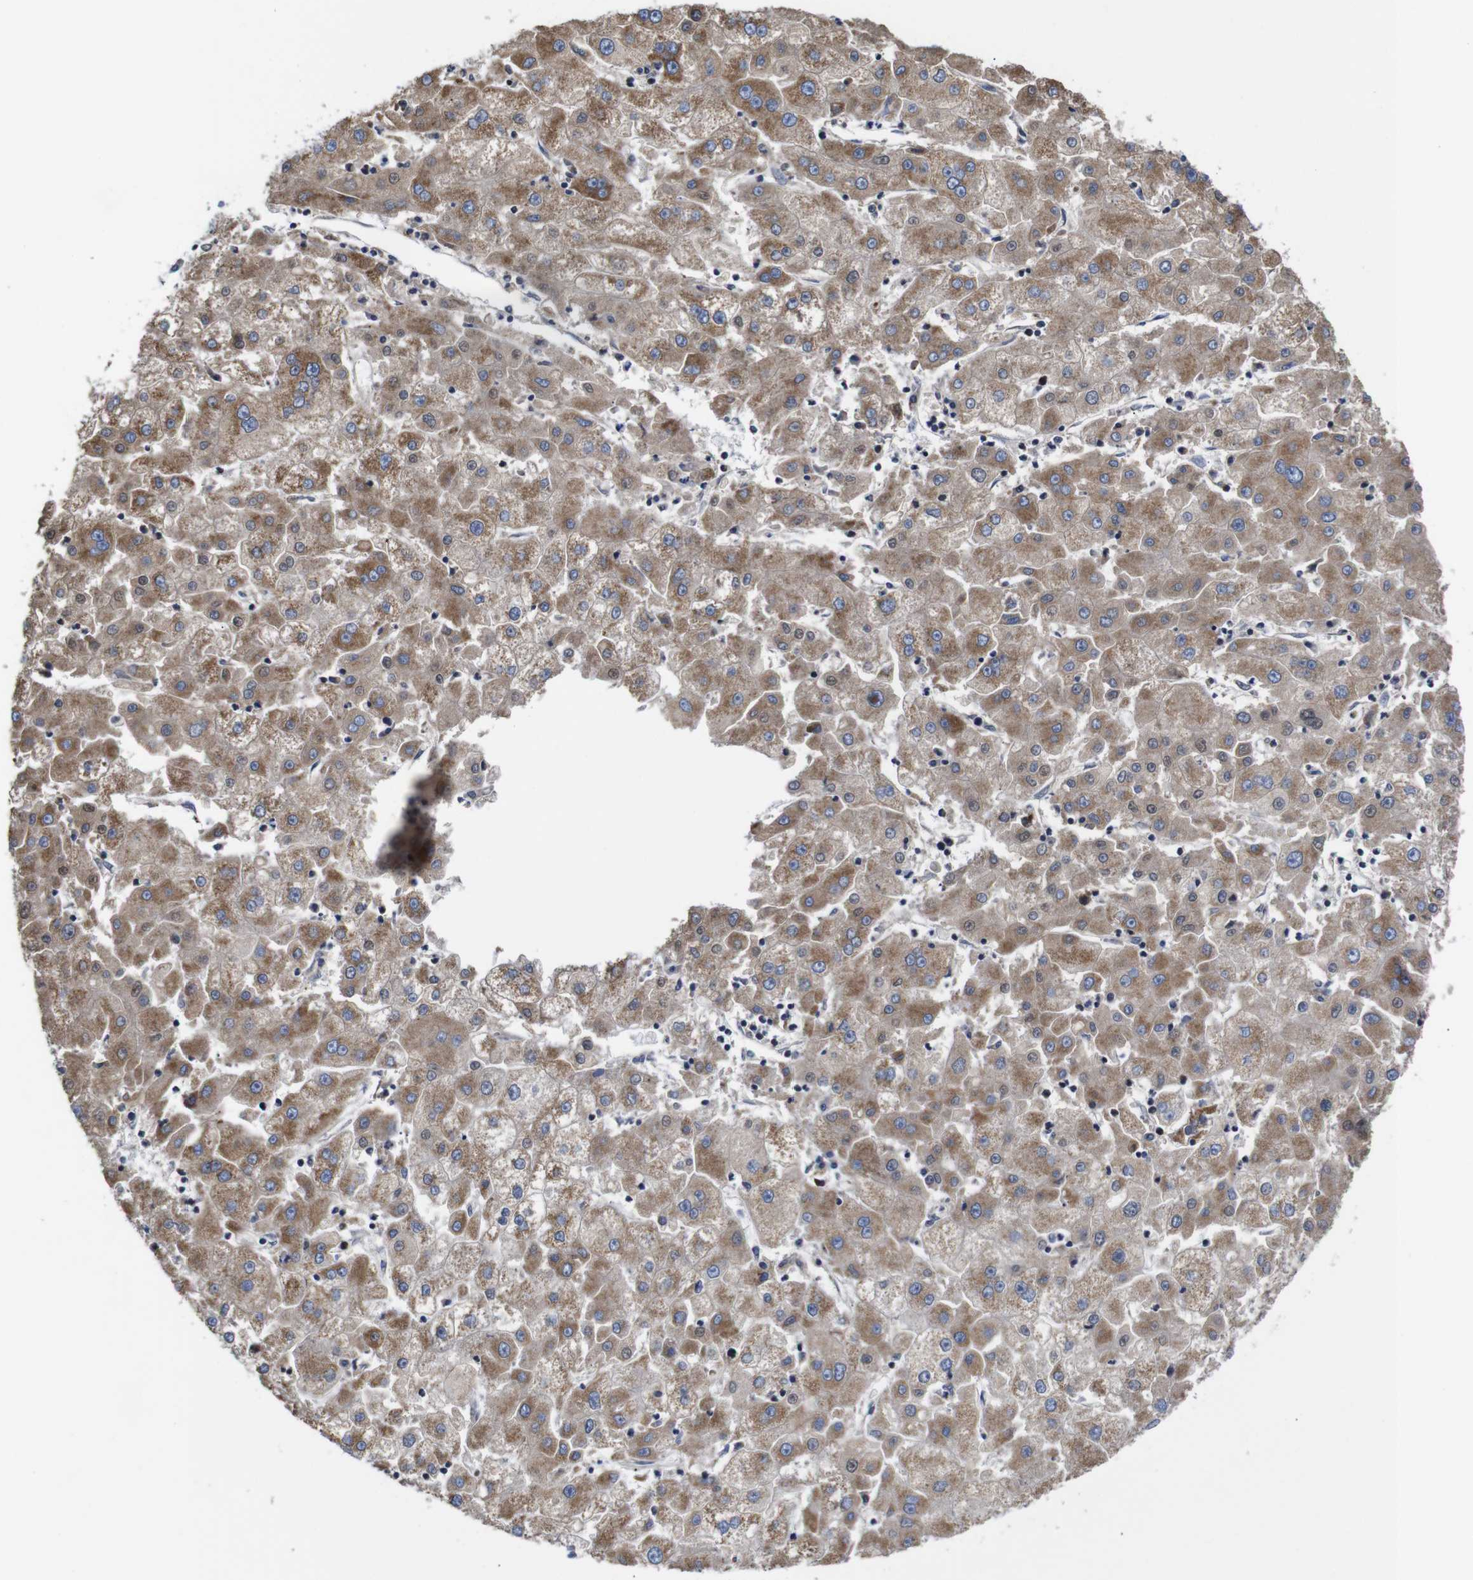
{"staining": {"intensity": "moderate", "quantity": ">75%", "location": "cytoplasmic/membranous"}, "tissue": "liver cancer", "cell_type": "Tumor cells", "image_type": "cancer", "snomed": [{"axis": "morphology", "description": "Carcinoma, Hepatocellular, NOS"}, {"axis": "topography", "description": "Liver"}], "caption": "Immunohistochemistry (IHC) (DAB (3,3'-diaminobenzidine)) staining of liver hepatocellular carcinoma exhibits moderate cytoplasmic/membranous protein staining in about >75% of tumor cells. The staining is performed using DAB (3,3'-diaminobenzidine) brown chromogen to label protein expression. The nuclei are counter-stained blue using hematoxylin.", "gene": "C17orf80", "patient": {"sex": "male", "age": 72}}